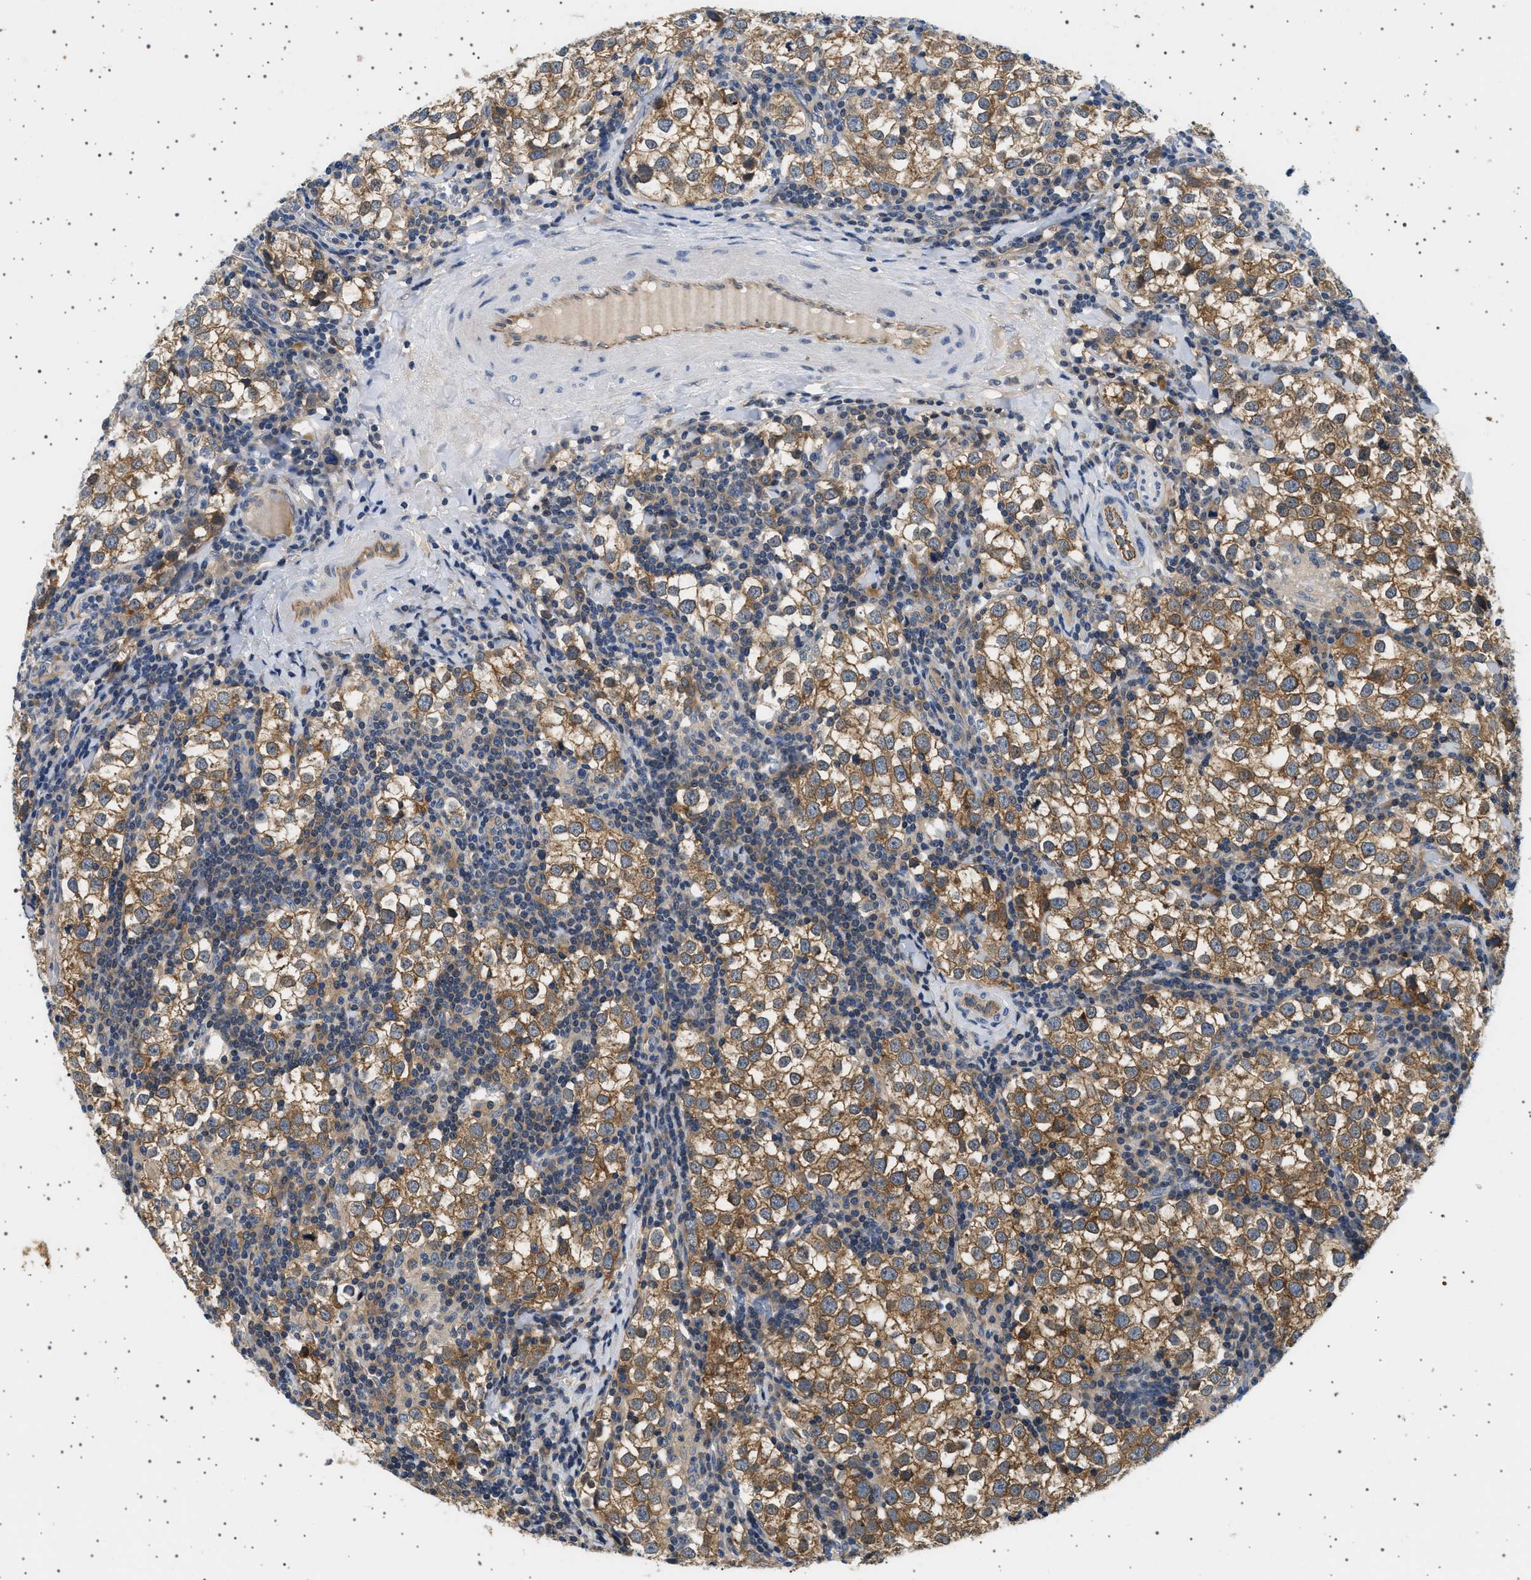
{"staining": {"intensity": "moderate", "quantity": ">75%", "location": "cytoplasmic/membranous"}, "tissue": "testis cancer", "cell_type": "Tumor cells", "image_type": "cancer", "snomed": [{"axis": "morphology", "description": "Seminoma, NOS"}, {"axis": "morphology", "description": "Carcinoma, Embryonal, NOS"}, {"axis": "topography", "description": "Testis"}], "caption": "High-magnification brightfield microscopy of seminoma (testis) stained with DAB (brown) and counterstained with hematoxylin (blue). tumor cells exhibit moderate cytoplasmic/membranous staining is appreciated in about>75% of cells.", "gene": "PLPP6", "patient": {"sex": "male", "age": 36}}